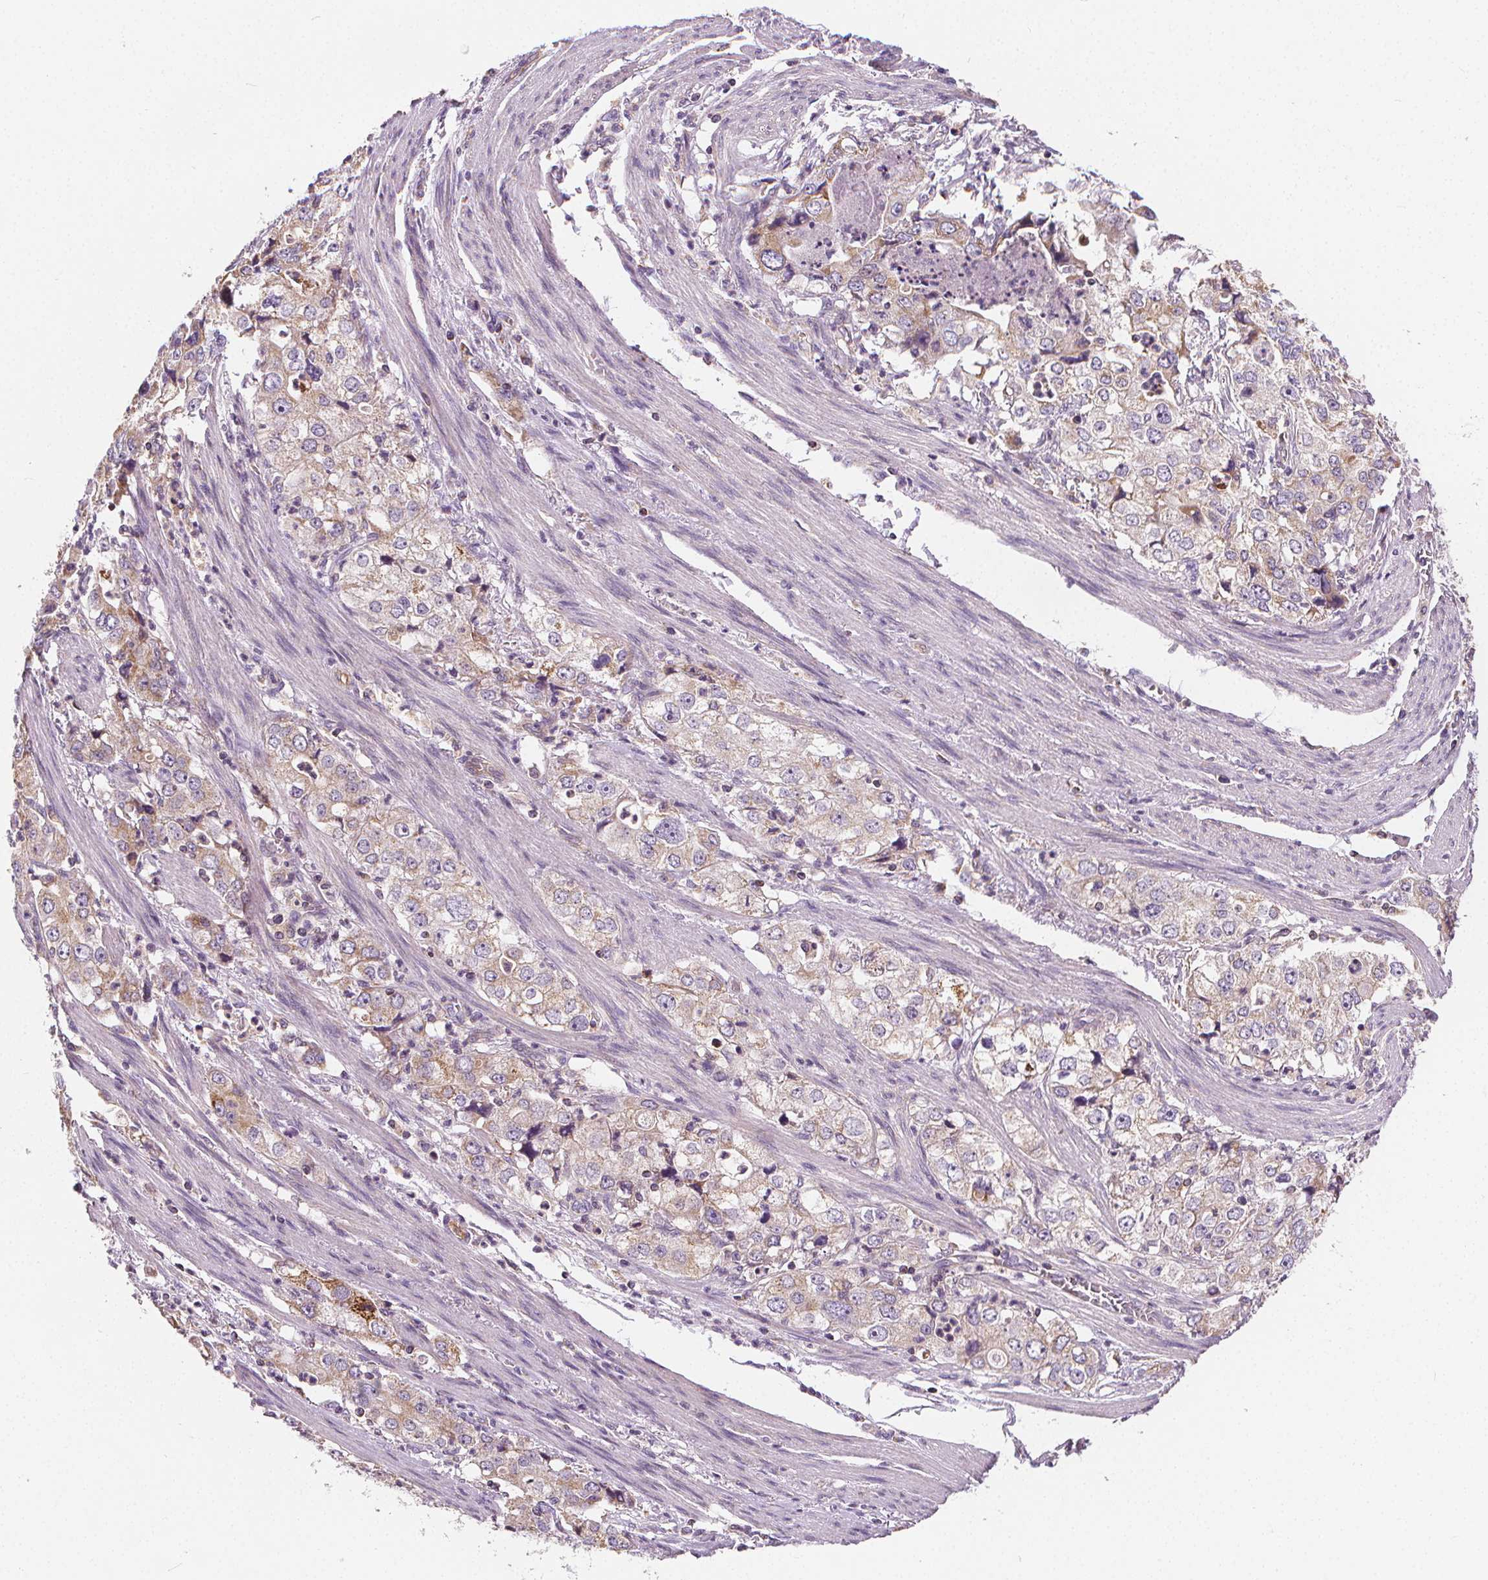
{"staining": {"intensity": "weak", "quantity": "<25%", "location": "cytoplasmic/membranous"}, "tissue": "stomach cancer", "cell_type": "Tumor cells", "image_type": "cancer", "snomed": [{"axis": "morphology", "description": "Adenocarcinoma, NOS"}, {"axis": "topography", "description": "Stomach, upper"}], "caption": "Protein analysis of stomach cancer exhibits no significant positivity in tumor cells. (DAB immunohistochemistry, high magnification).", "gene": "RAB20", "patient": {"sex": "male", "age": 75}}